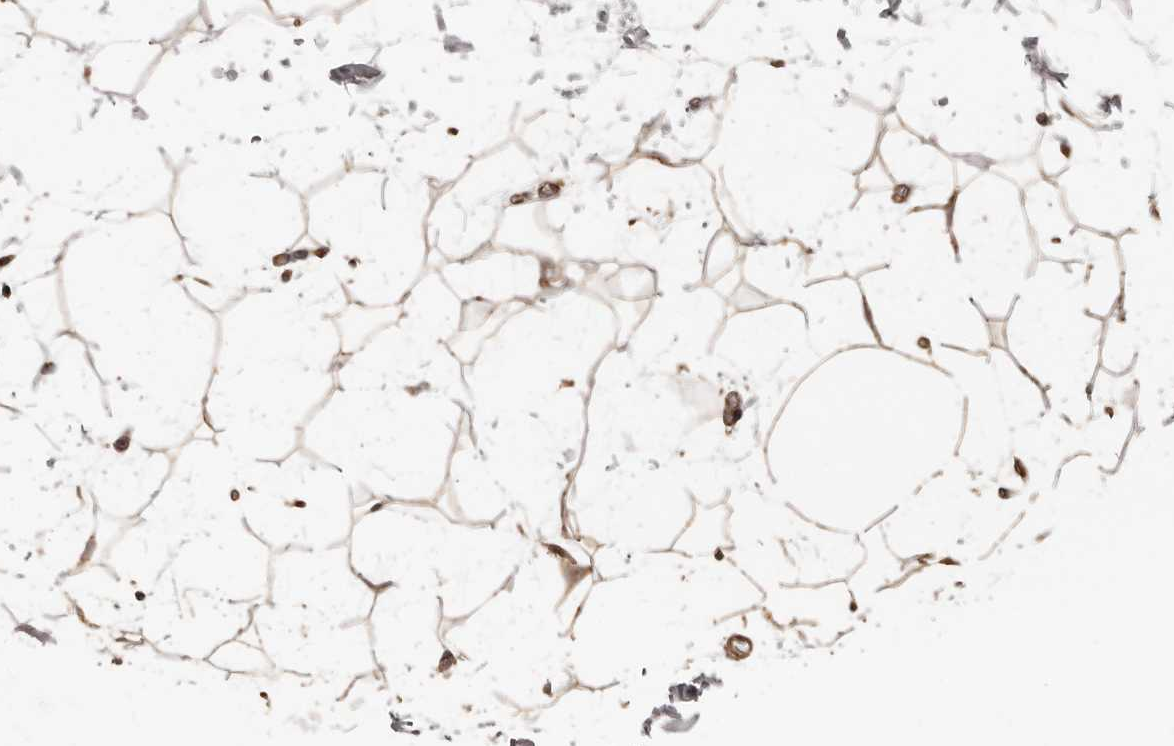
{"staining": {"intensity": "negative", "quantity": "none", "location": "none"}, "tissue": "adipose tissue", "cell_type": "Adipocytes", "image_type": "normal", "snomed": [{"axis": "morphology", "description": "Normal tissue, NOS"}, {"axis": "topography", "description": "Soft tissue"}], "caption": "High power microscopy micrograph of an IHC image of normal adipose tissue, revealing no significant expression in adipocytes. (DAB (3,3'-diaminobenzidine) IHC with hematoxylin counter stain).", "gene": "COG1", "patient": {"sex": "male", "age": 72}}